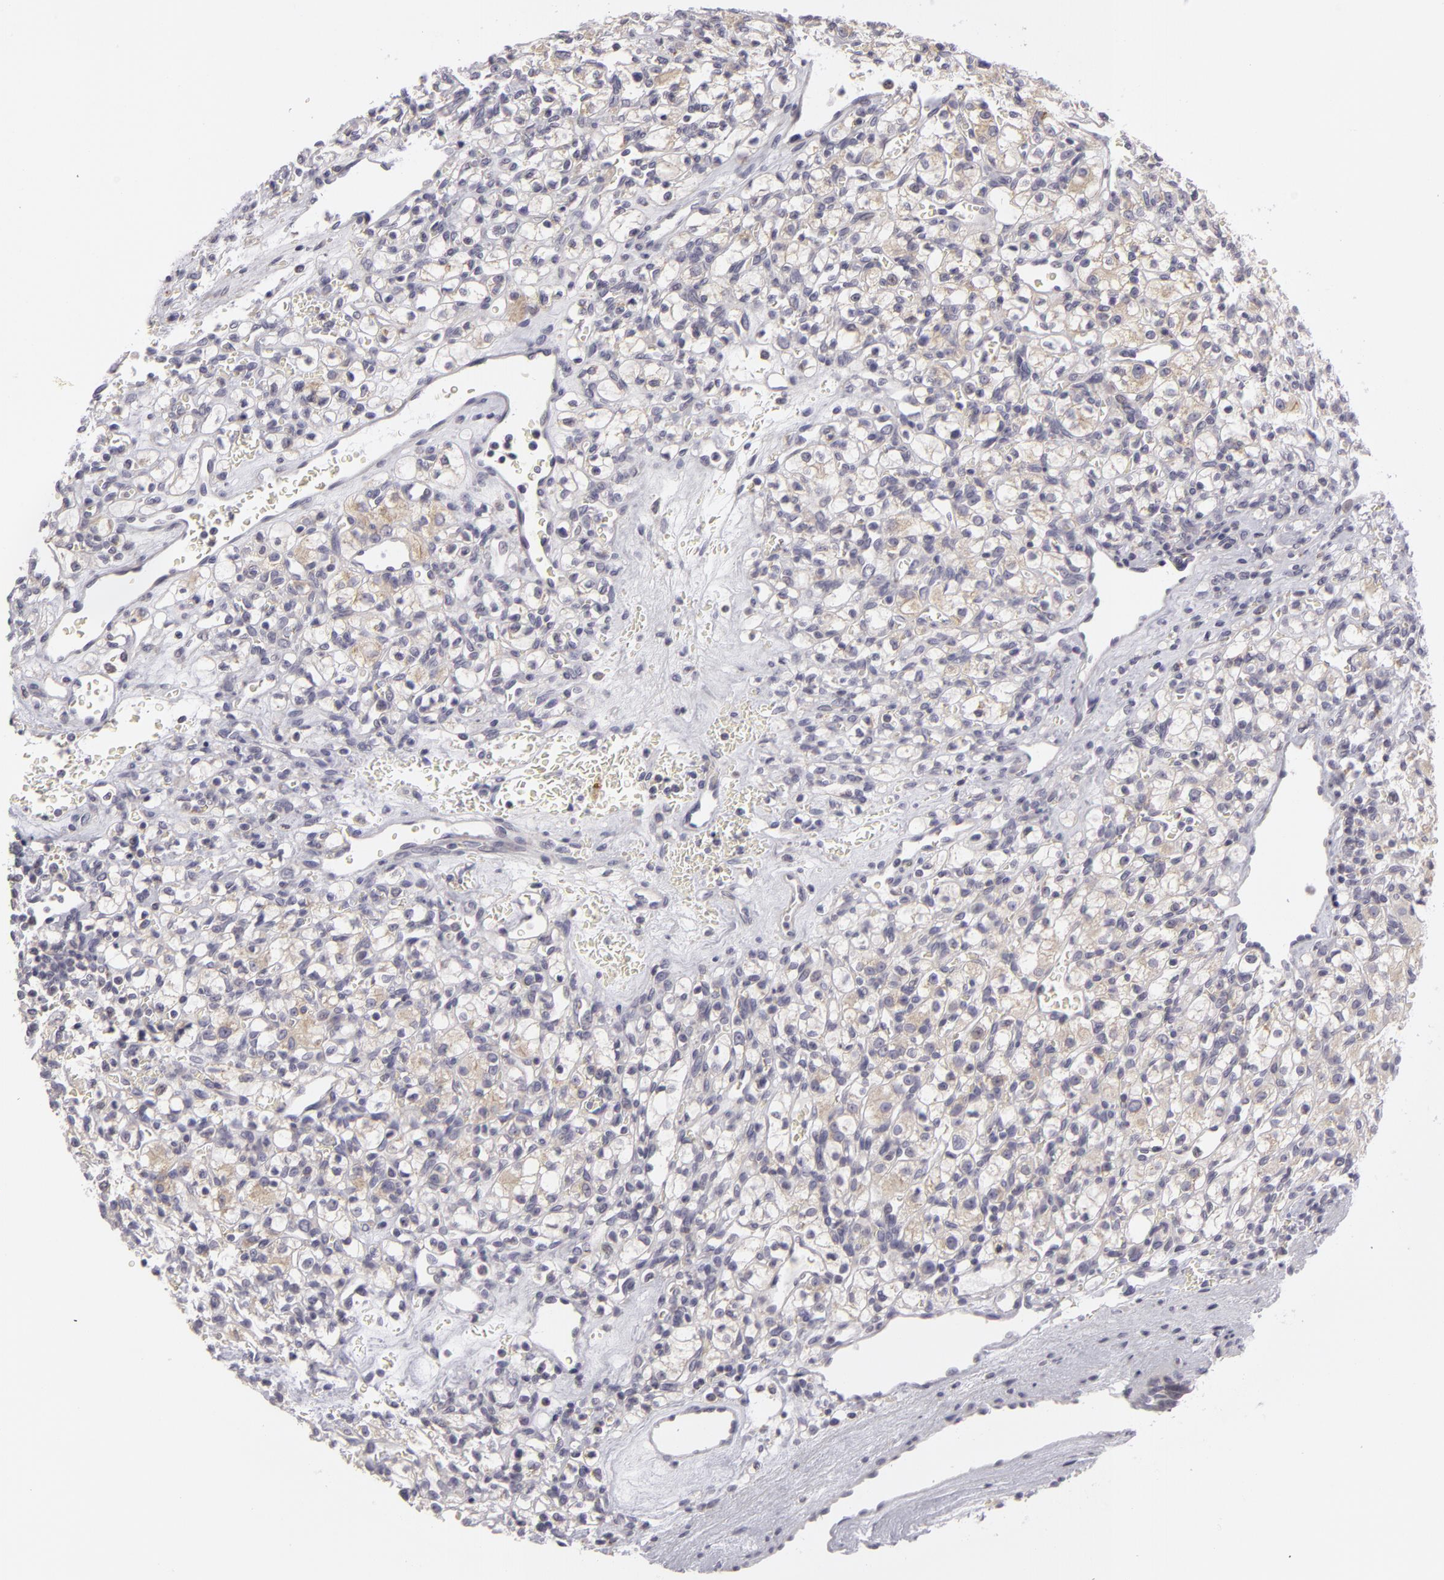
{"staining": {"intensity": "weak", "quantity": "25%-75%", "location": "cytoplasmic/membranous"}, "tissue": "renal cancer", "cell_type": "Tumor cells", "image_type": "cancer", "snomed": [{"axis": "morphology", "description": "Adenocarcinoma, NOS"}, {"axis": "topography", "description": "Kidney"}], "caption": "High-power microscopy captured an IHC histopathology image of adenocarcinoma (renal), revealing weak cytoplasmic/membranous expression in approximately 25%-75% of tumor cells.", "gene": "ATP2B3", "patient": {"sex": "female", "age": 62}}